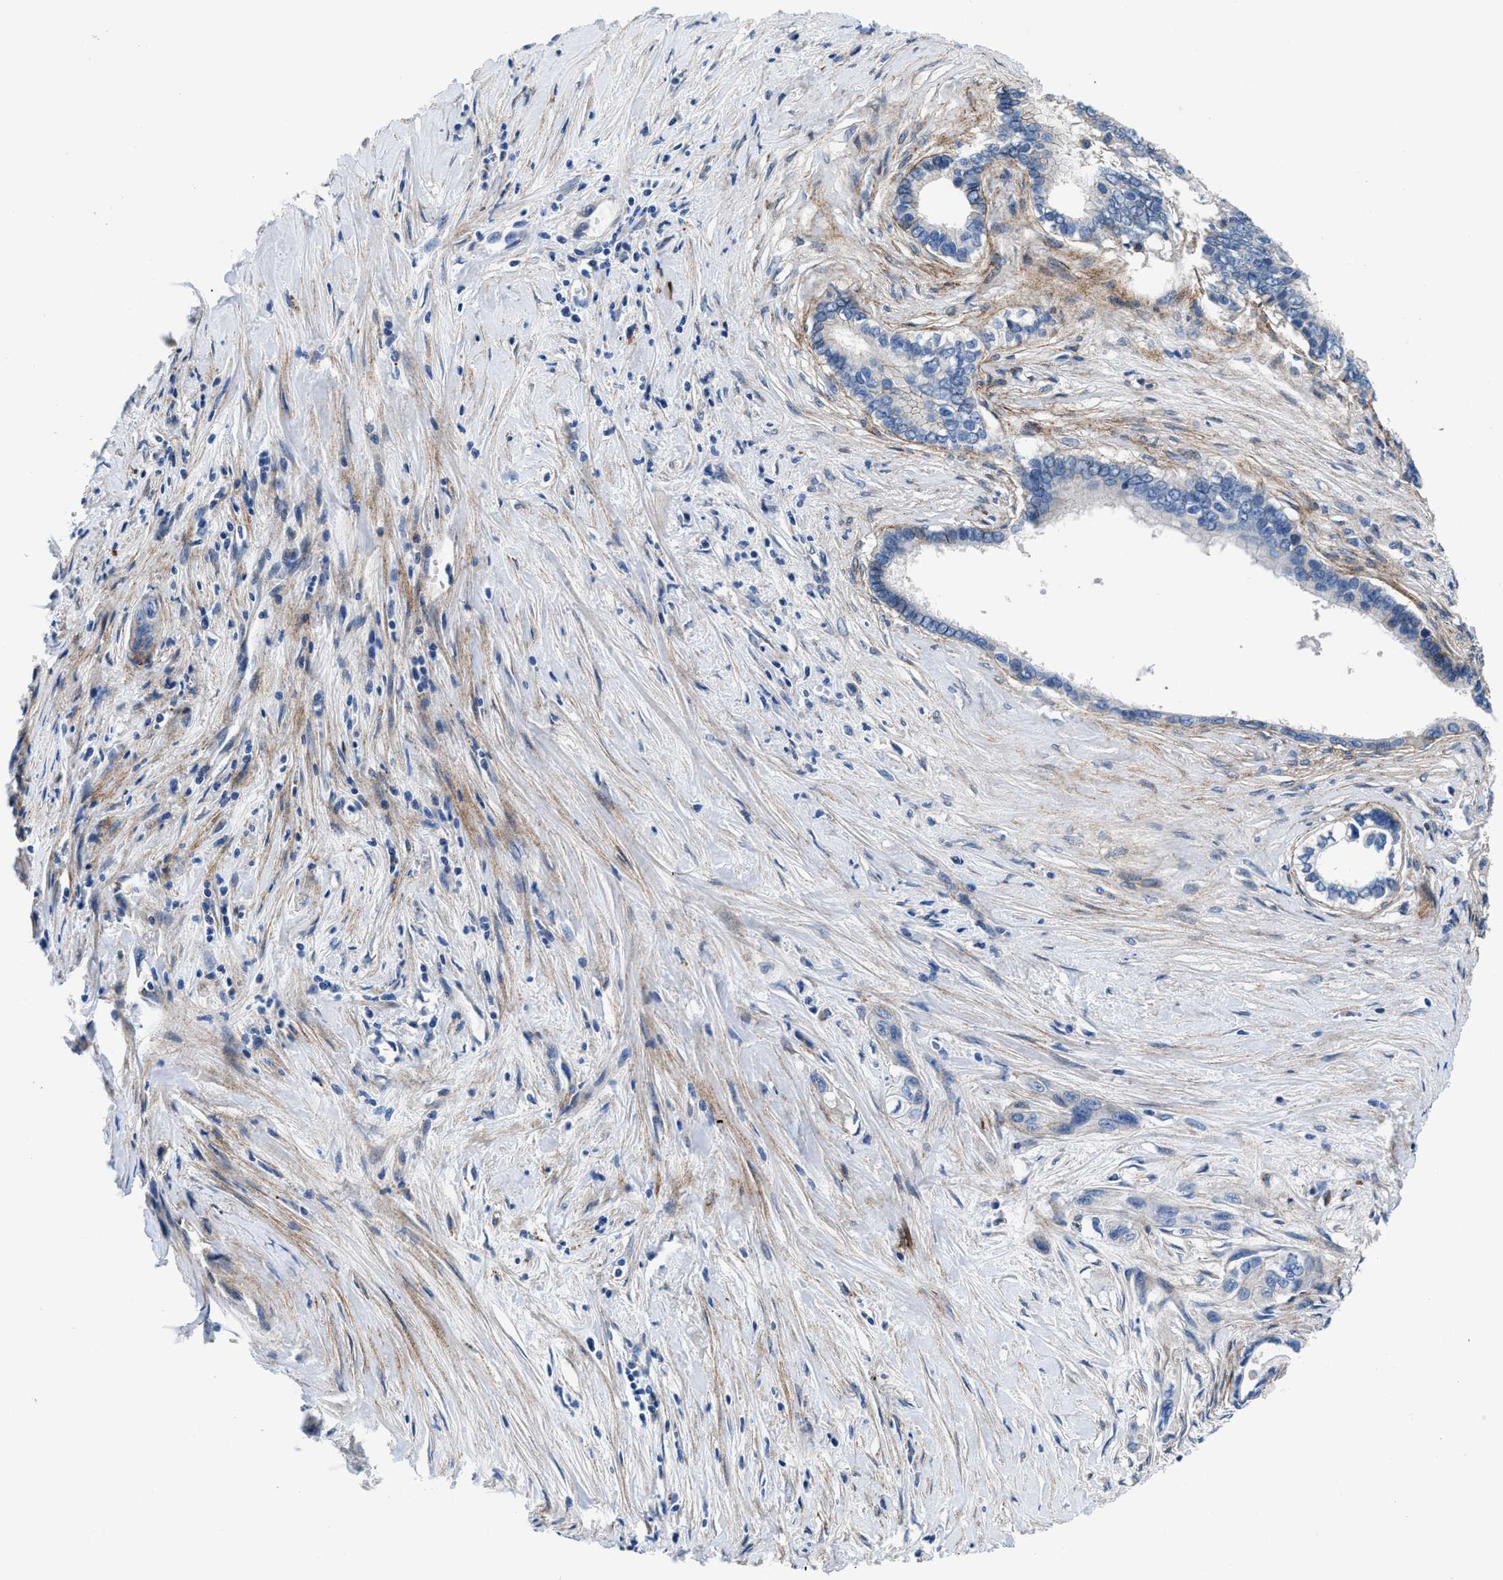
{"staining": {"intensity": "negative", "quantity": "none", "location": "none"}, "tissue": "pancreatic cancer", "cell_type": "Tumor cells", "image_type": "cancer", "snomed": [{"axis": "morphology", "description": "Adenocarcinoma, NOS"}, {"axis": "topography", "description": "Pancreas"}], "caption": "Immunohistochemistry (IHC) of adenocarcinoma (pancreatic) reveals no staining in tumor cells. (Brightfield microscopy of DAB (3,3'-diaminobenzidine) immunohistochemistry (IHC) at high magnification).", "gene": "DAG1", "patient": {"sex": "male", "age": 73}}